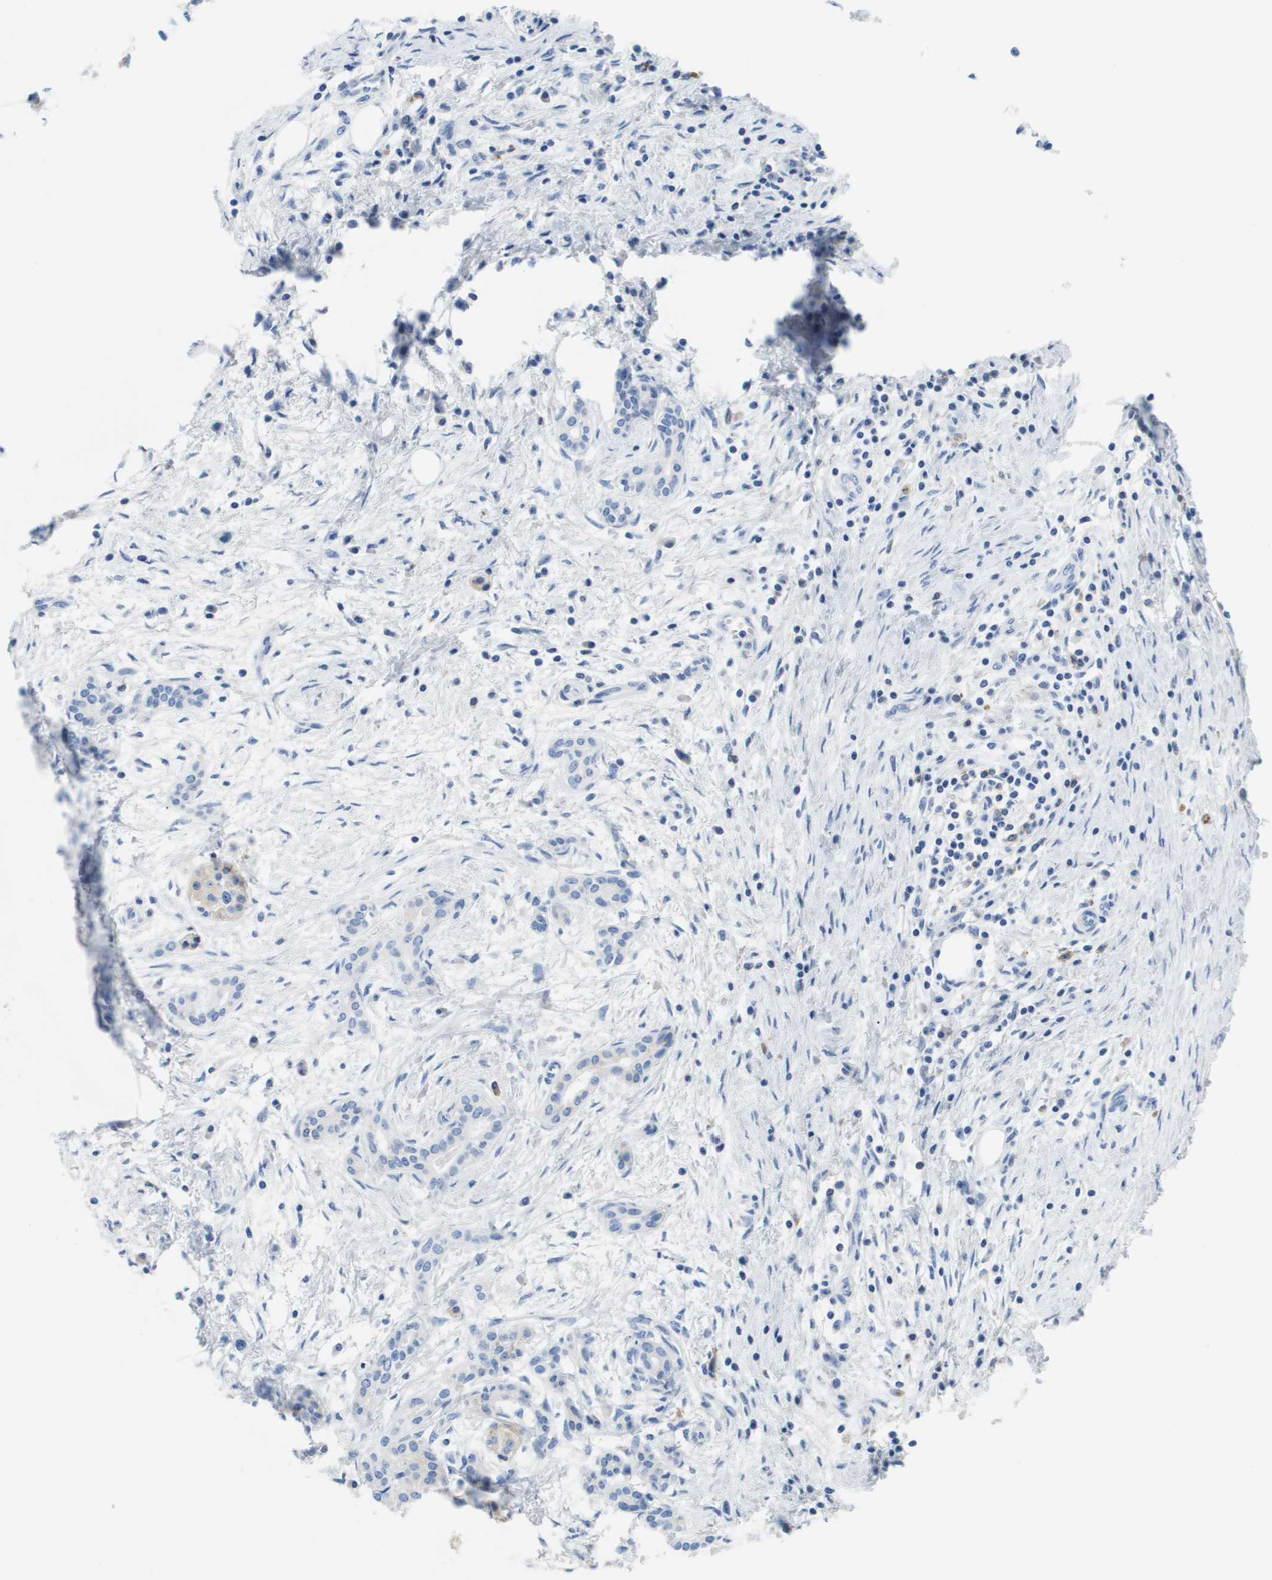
{"staining": {"intensity": "negative", "quantity": "none", "location": "none"}, "tissue": "pancreatic cancer", "cell_type": "Tumor cells", "image_type": "cancer", "snomed": [{"axis": "morphology", "description": "Adenocarcinoma, NOS"}, {"axis": "topography", "description": "Pancreas"}], "caption": "The histopathology image exhibits no staining of tumor cells in adenocarcinoma (pancreatic).", "gene": "MS4A1", "patient": {"sex": "female", "age": 70}}